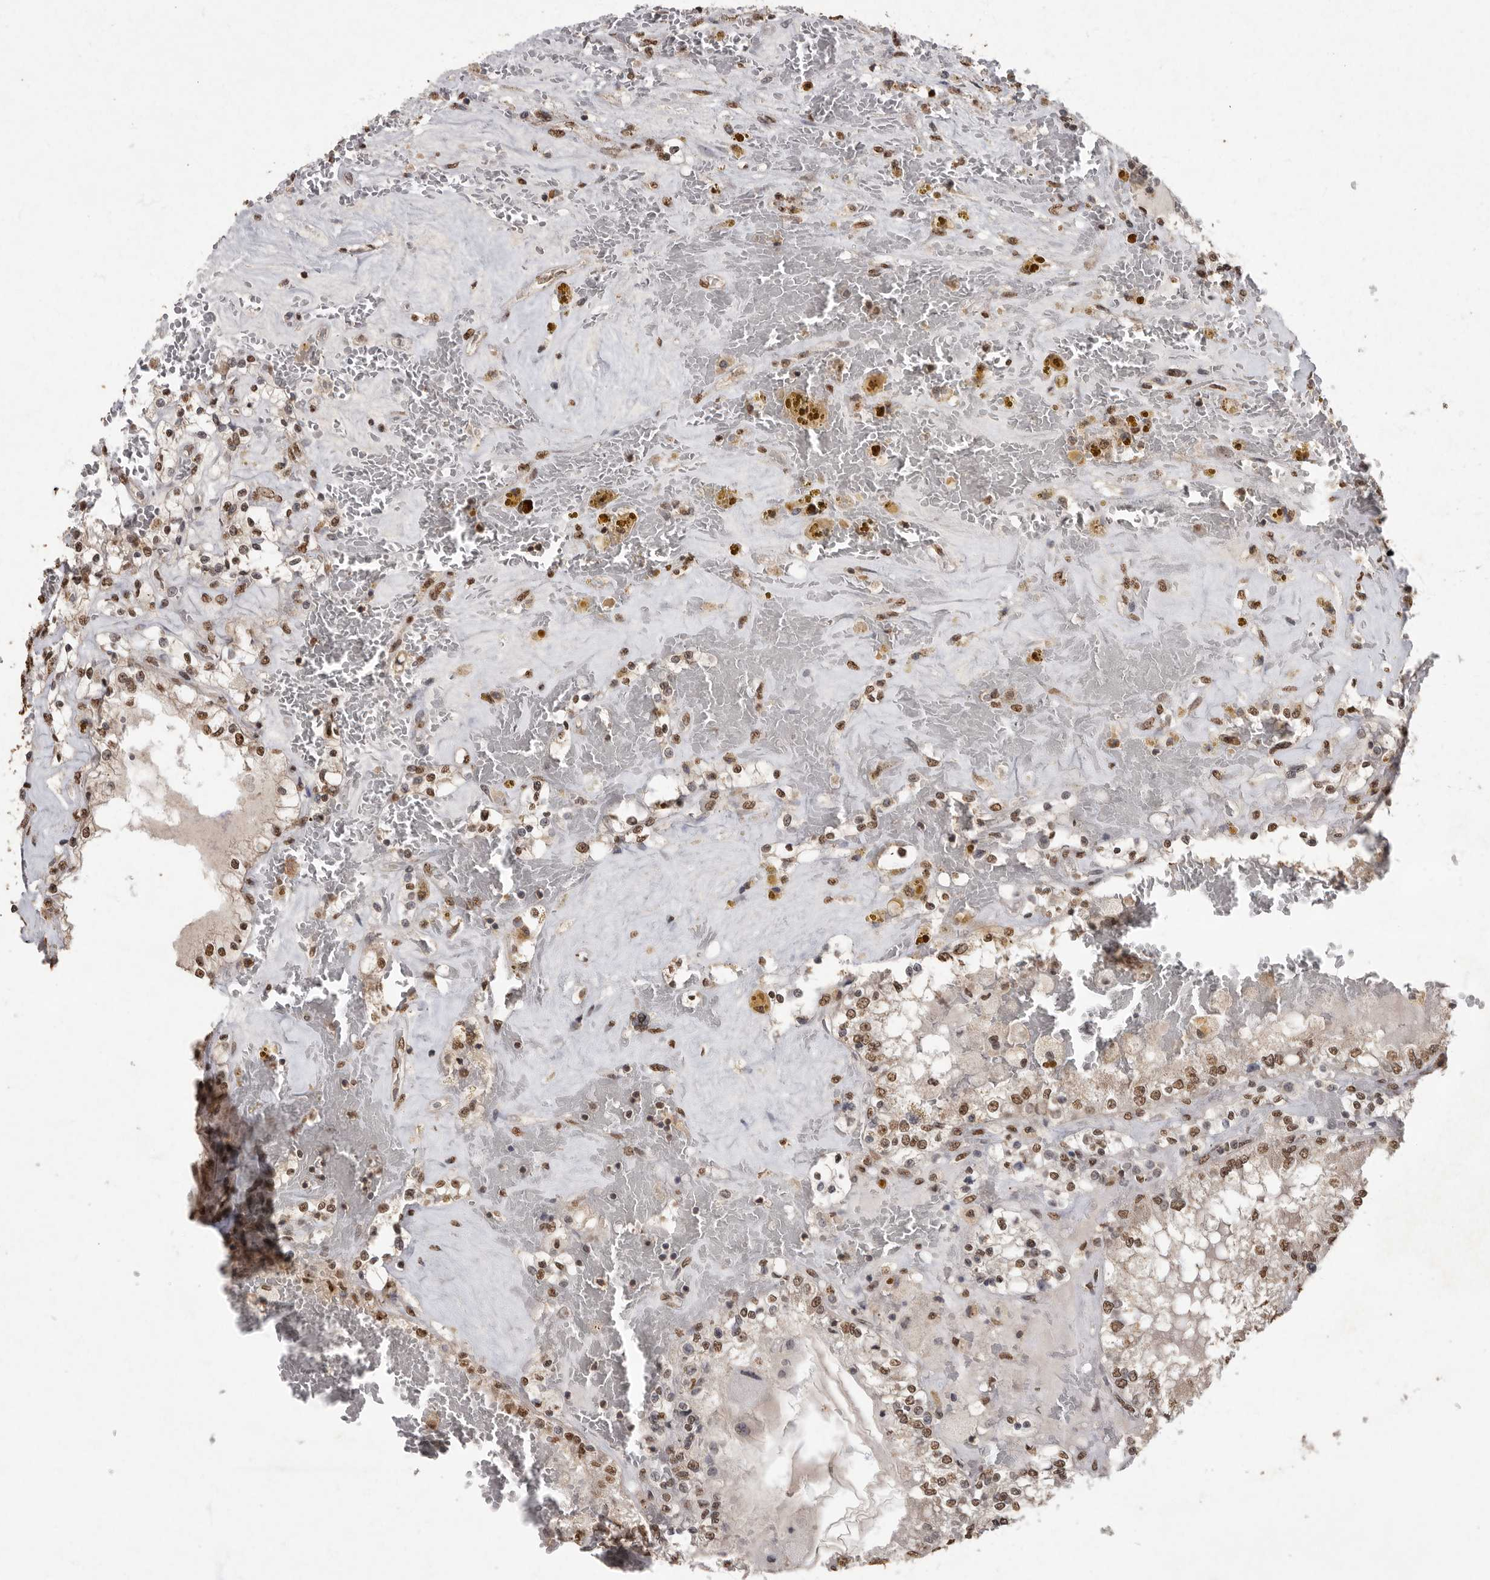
{"staining": {"intensity": "moderate", "quantity": ">75%", "location": "nuclear"}, "tissue": "renal cancer", "cell_type": "Tumor cells", "image_type": "cancer", "snomed": [{"axis": "morphology", "description": "Adenocarcinoma, NOS"}, {"axis": "topography", "description": "Kidney"}], "caption": "Renal cancer (adenocarcinoma) tissue displays moderate nuclear expression in about >75% of tumor cells (Stains: DAB (3,3'-diaminobenzidine) in brown, nuclei in blue, Microscopy: brightfield microscopy at high magnification).", "gene": "NBL1", "patient": {"sex": "female", "age": 56}}